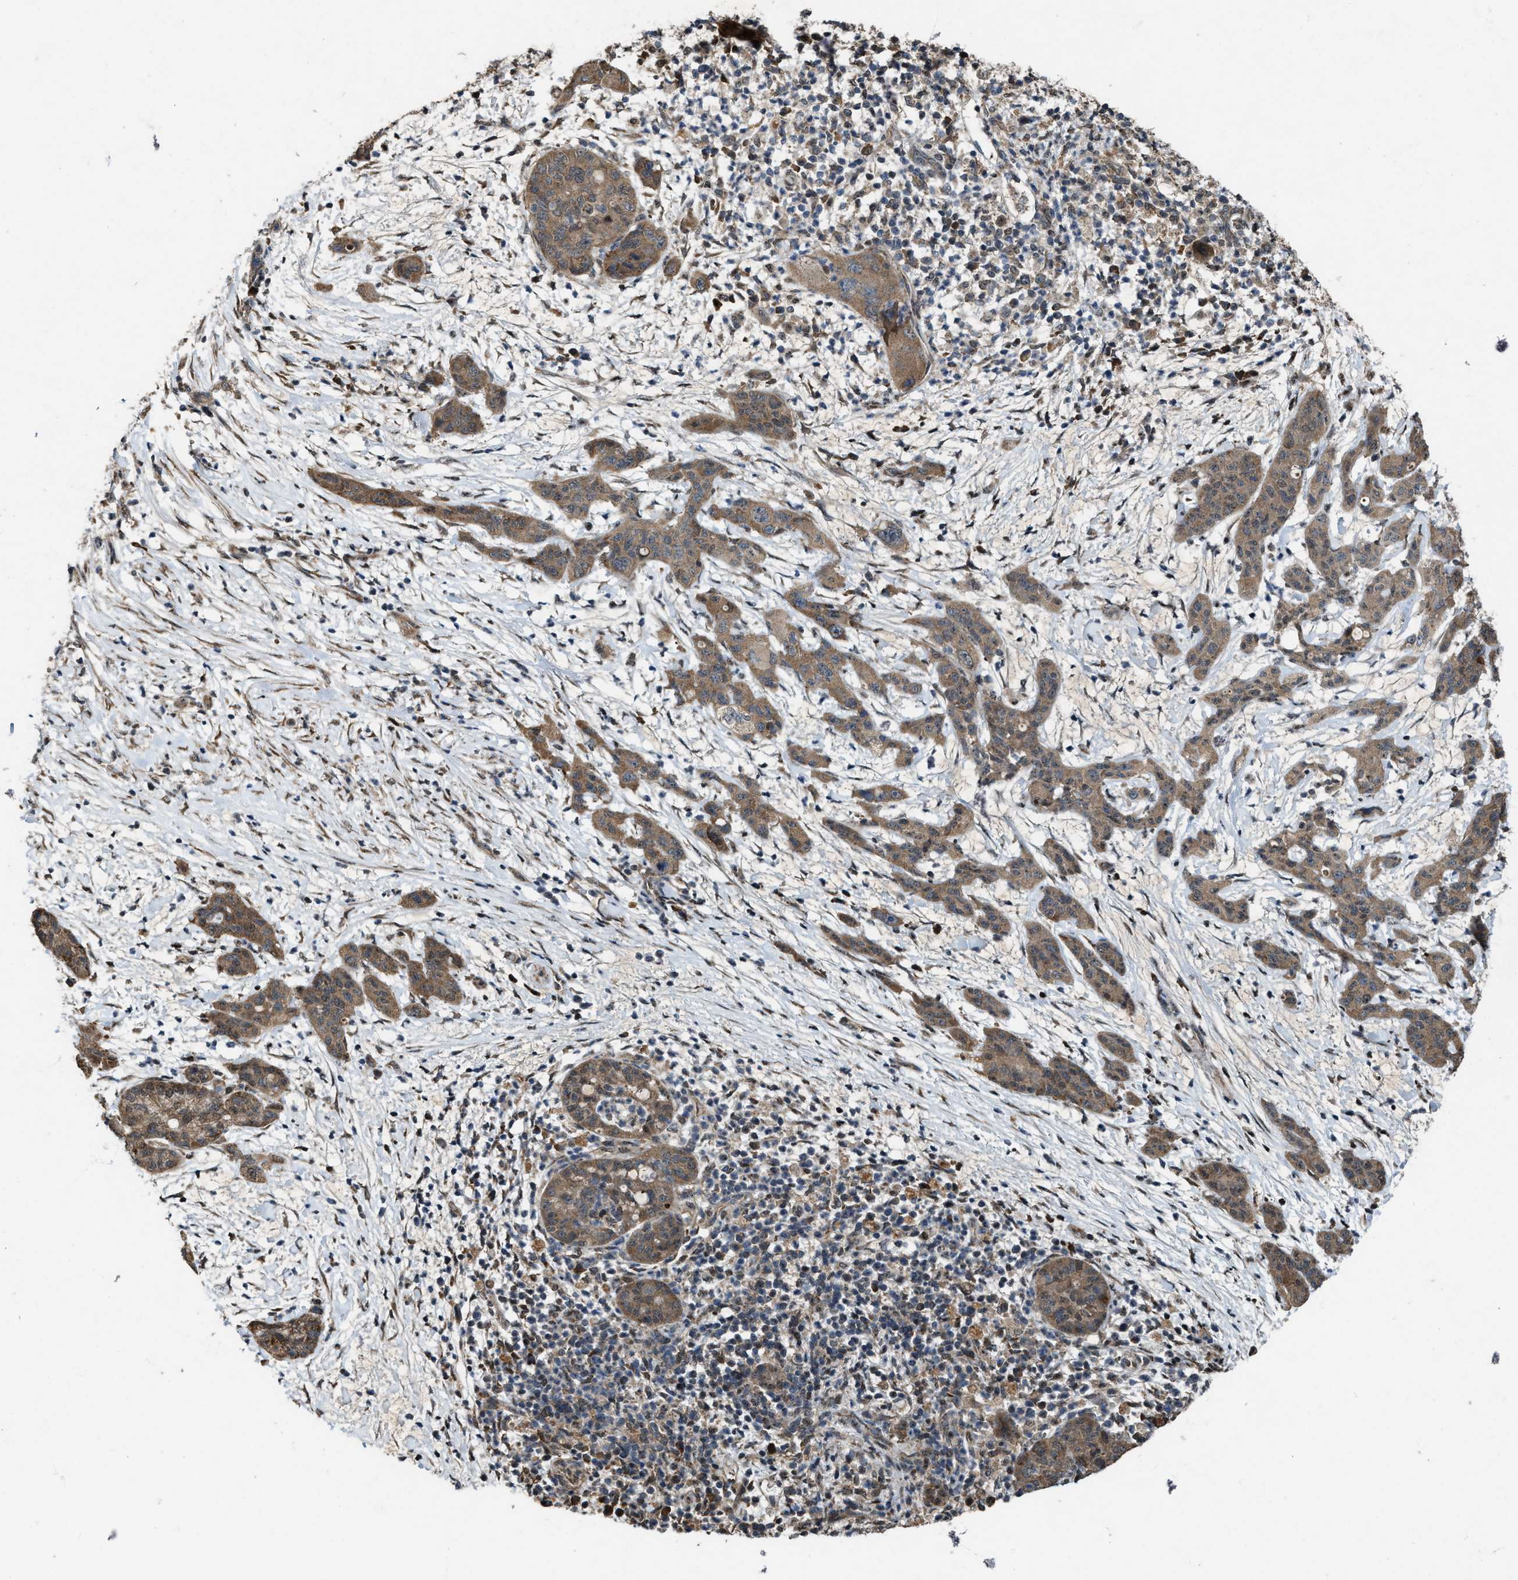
{"staining": {"intensity": "moderate", "quantity": ">75%", "location": "cytoplasmic/membranous"}, "tissue": "pancreatic cancer", "cell_type": "Tumor cells", "image_type": "cancer", "snomed": [{"axis": "morphology", "description": "Adenocarcinoma, NOS"}, {"axis": "topography", "description": "Pancreas"}], "caption": "IHC histopathology image of human pancreatic cancer stained for a protein (brown), which exhibits medium levels of moderate cytoplasmic/membranous expression in about >75% of tumor cells.", "gene": "PDP2", "patient": {"sex": "female", "age": 78}}